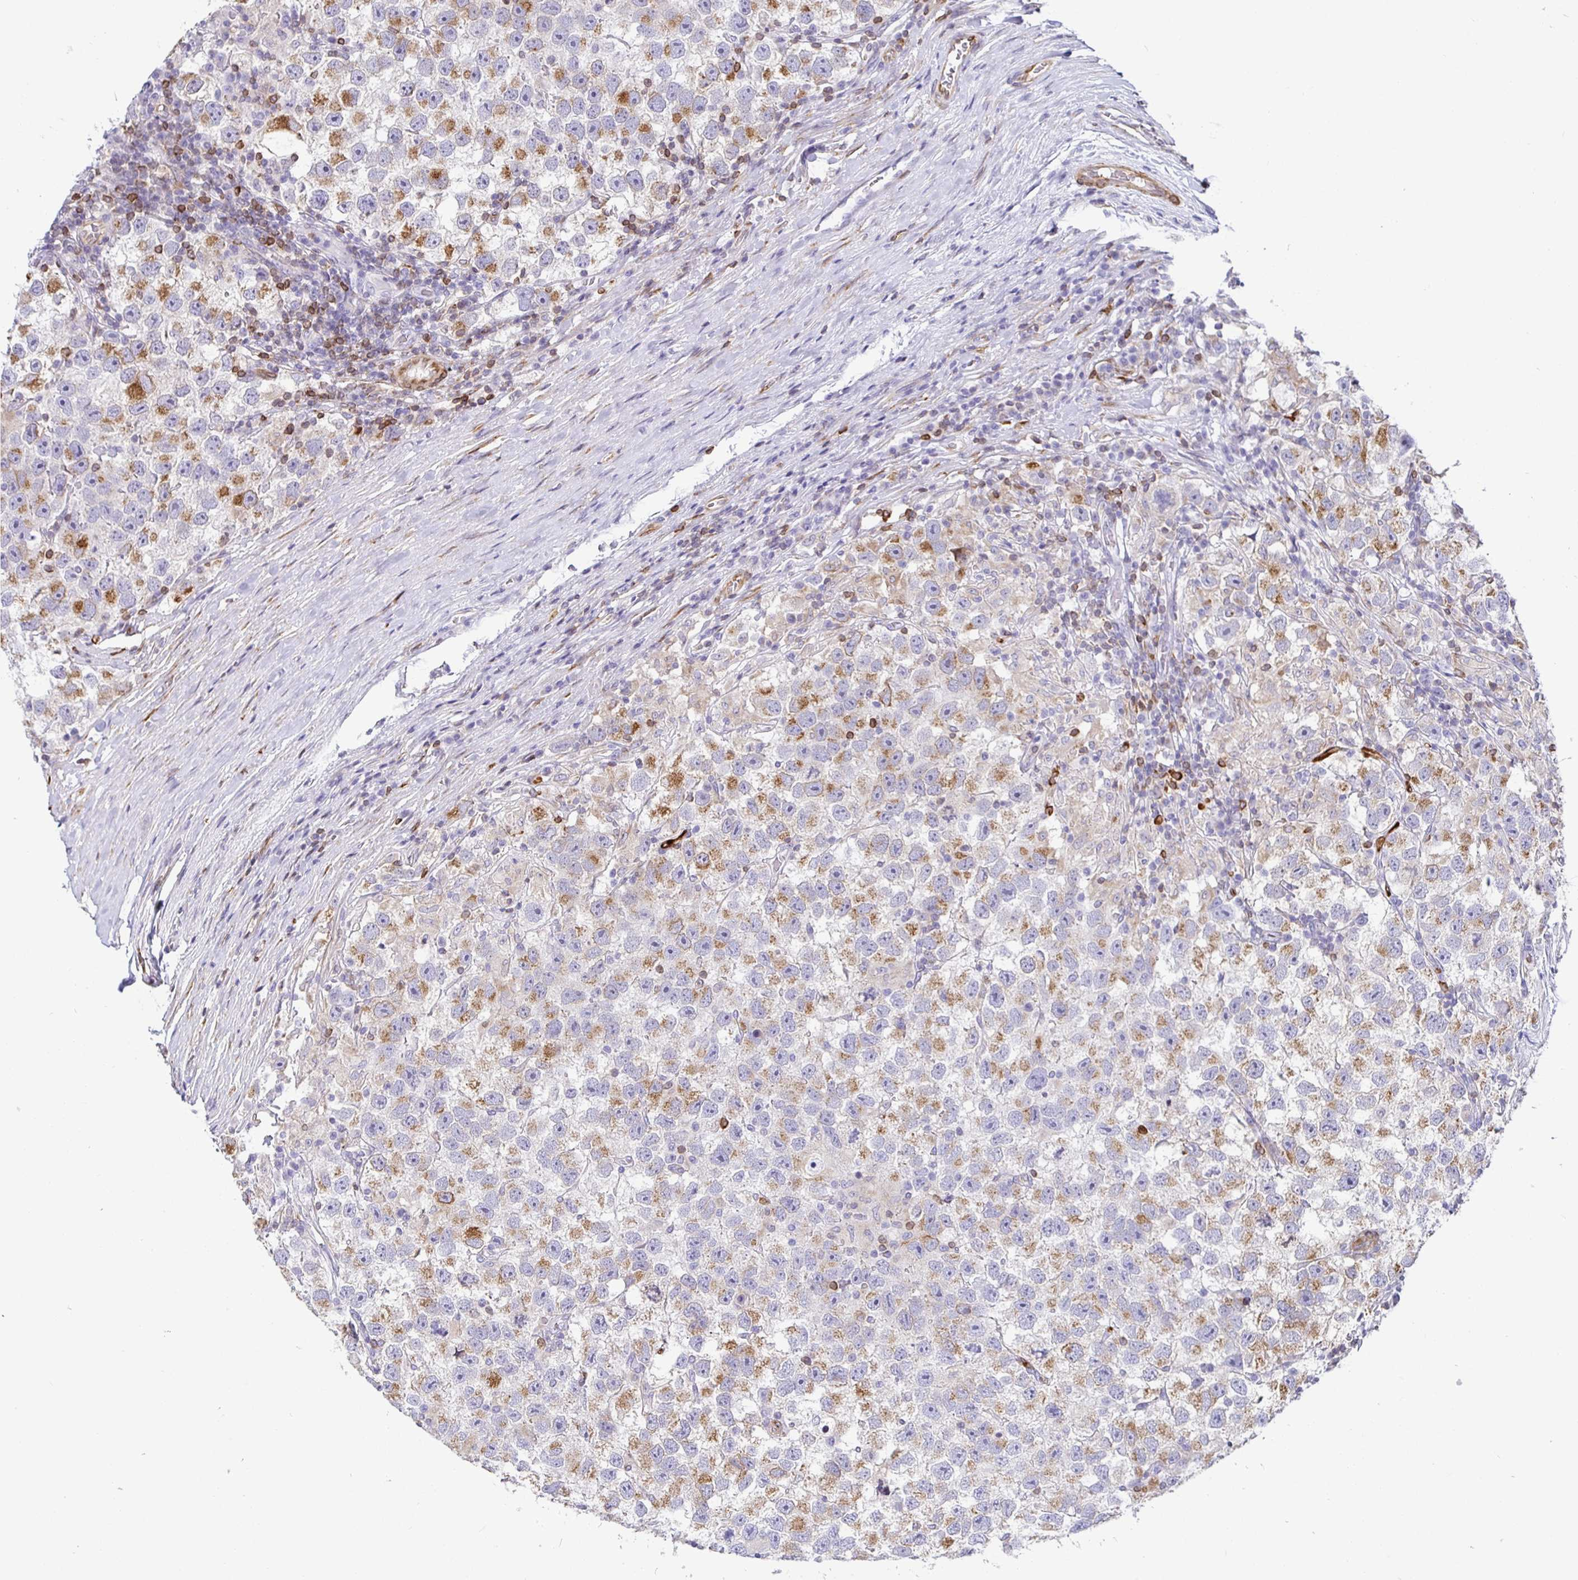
{"staining": {"intensity": "moderate", "quantity": "25%-75%", "location": "cytoplasmic/membranous"}, "tissue": "testis cancer", "cell_type": "Tumor cells", "image_type": "cancer", "snomed": [{"axis": "morphology", "description": "Seminoma, NOS"}, {"axis": "topography", "description": "Testis"}], "caption": "Testis seminoma stained for a protein reveals moderate cytoplasmic/membranous positivity in tumor cells.", "gene": "TP53I11", "patient": {"sex": "male", "age": 26}}